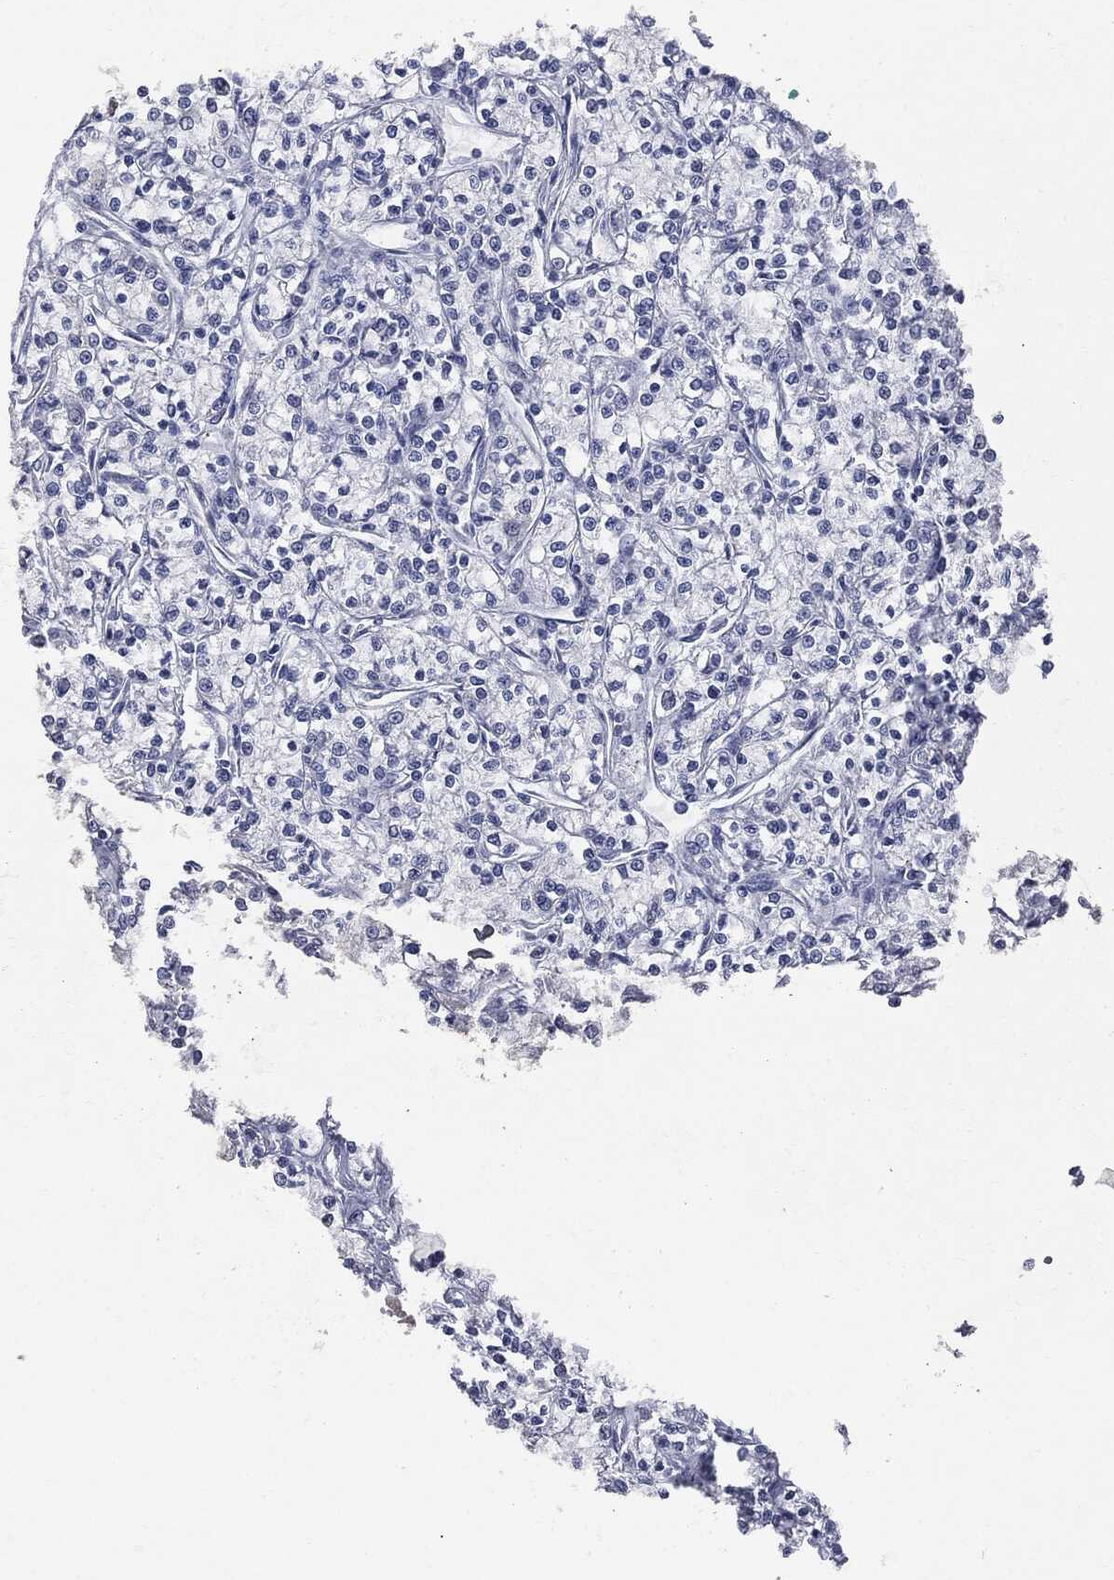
{"staining": {"intensity": "negative", "quantity": "none", "location": "none"}, "tissue": "renal cancer", "cell_type": "Tumor cells", "image_type": "cancer", "snomed": [{"axis": "morphology", "description": "Adenocarcinoma, NOS"}, {"axis": "topography", "description": "Kidney"}], "caption": "An immunohistochemistry histopathology image of adenocarcinoma (renal) is shown. There is no staining in tumor cells of adenocarcinoma (renal).", "gene": "UBE2C", "patient": {"sex": "female", "age": 59}}